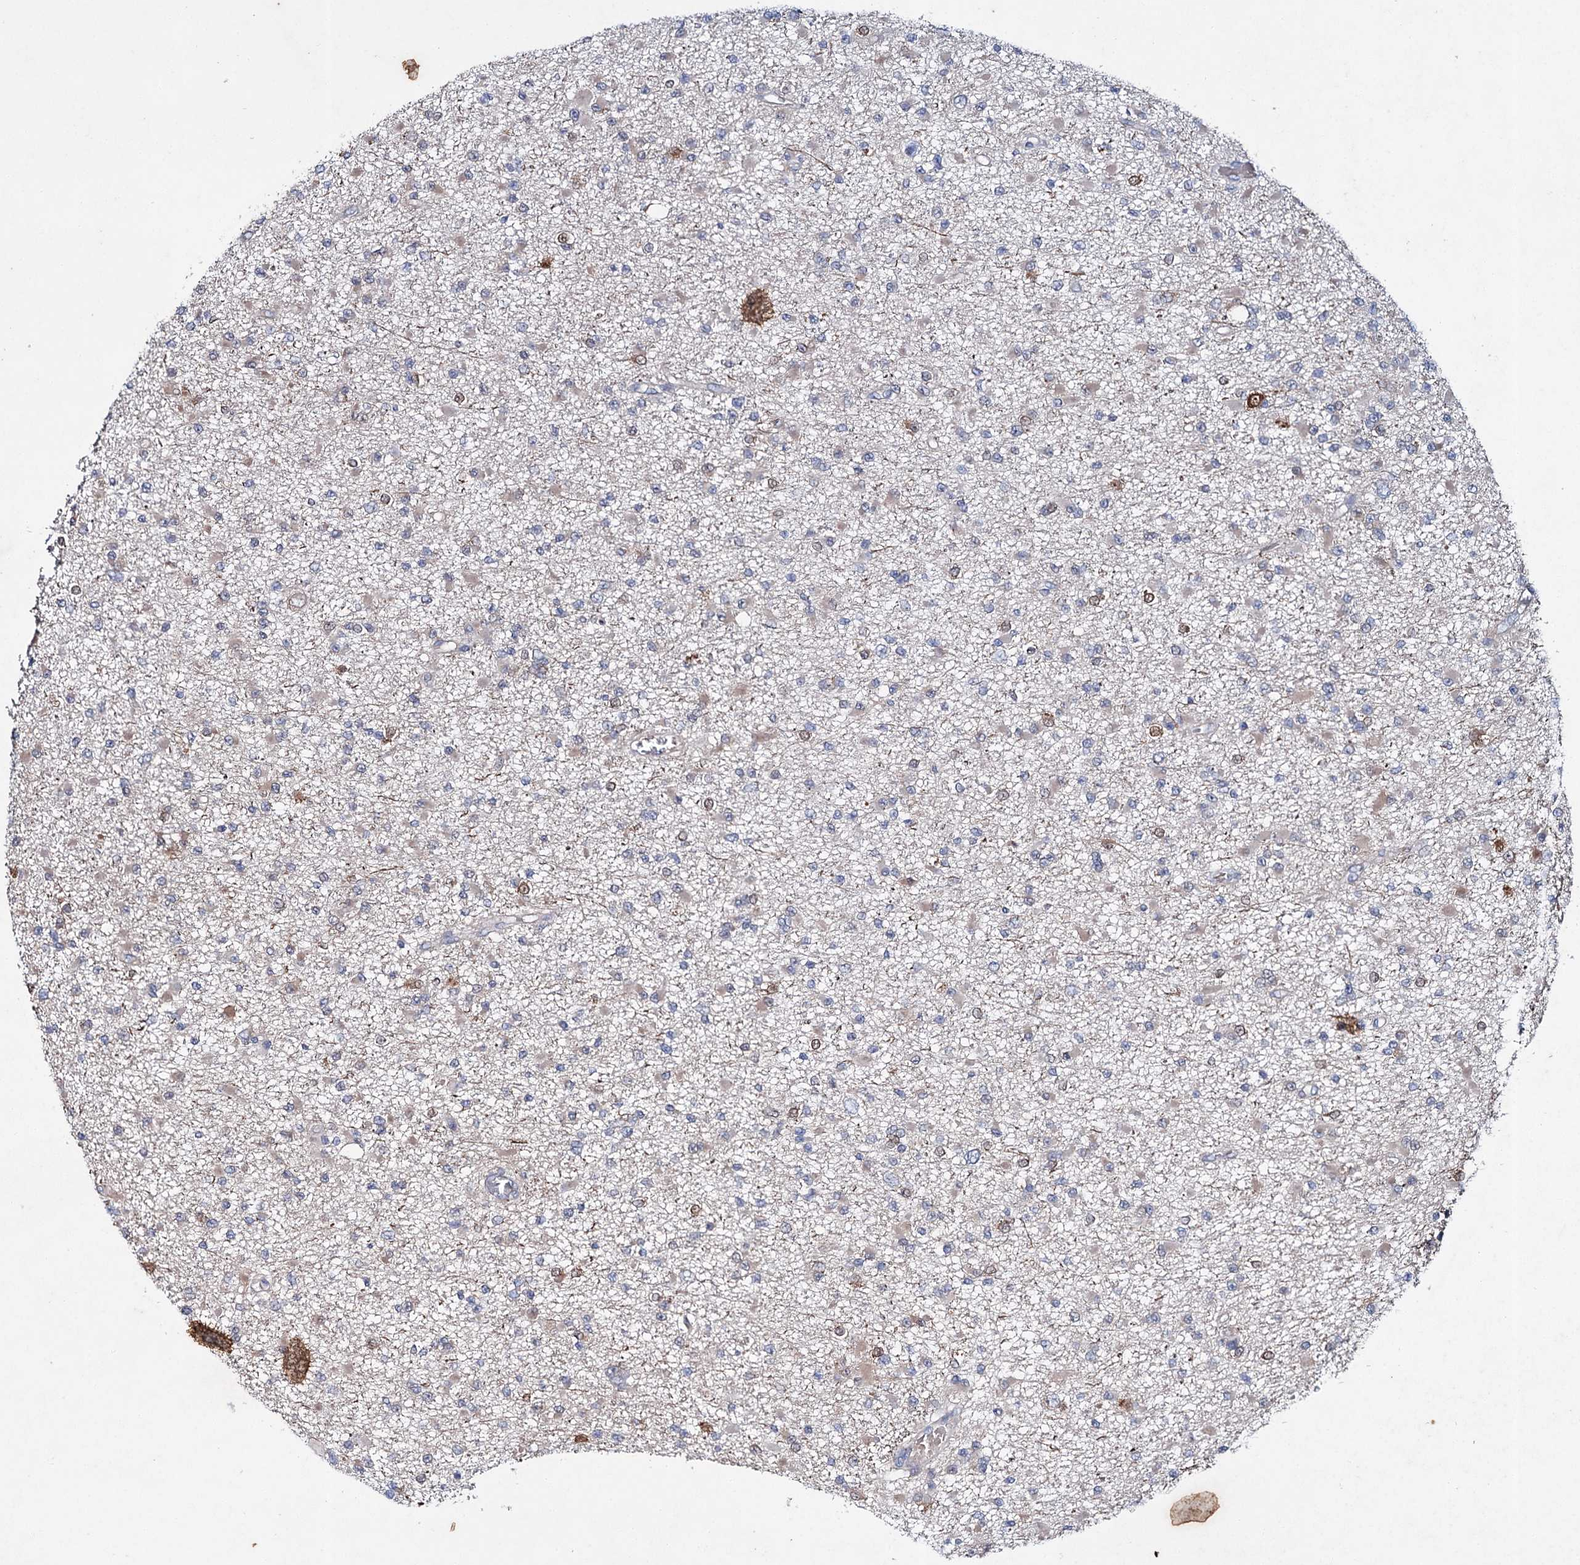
{"staining": {"intensity": "weak", "quantity": "<25%", "location": "cytoplasmic/membranous"}, "tissue": "glioma", "cell_type": "Tumor cells", "image_type": "cancer", "snomed": [{"axis": "morphology", "description": "Glioma, malignant, Low grade"}, {"axis": "topography", "description": "Brain"}], "caption": "IHC photomicrograph of neoplastic tissue: malignant low-grade glioma stained with DAB demonstrates no significant protein expression in tumor cells.", "gene": "PTPN3", "patient": {"sex": "female", "age": 22}}